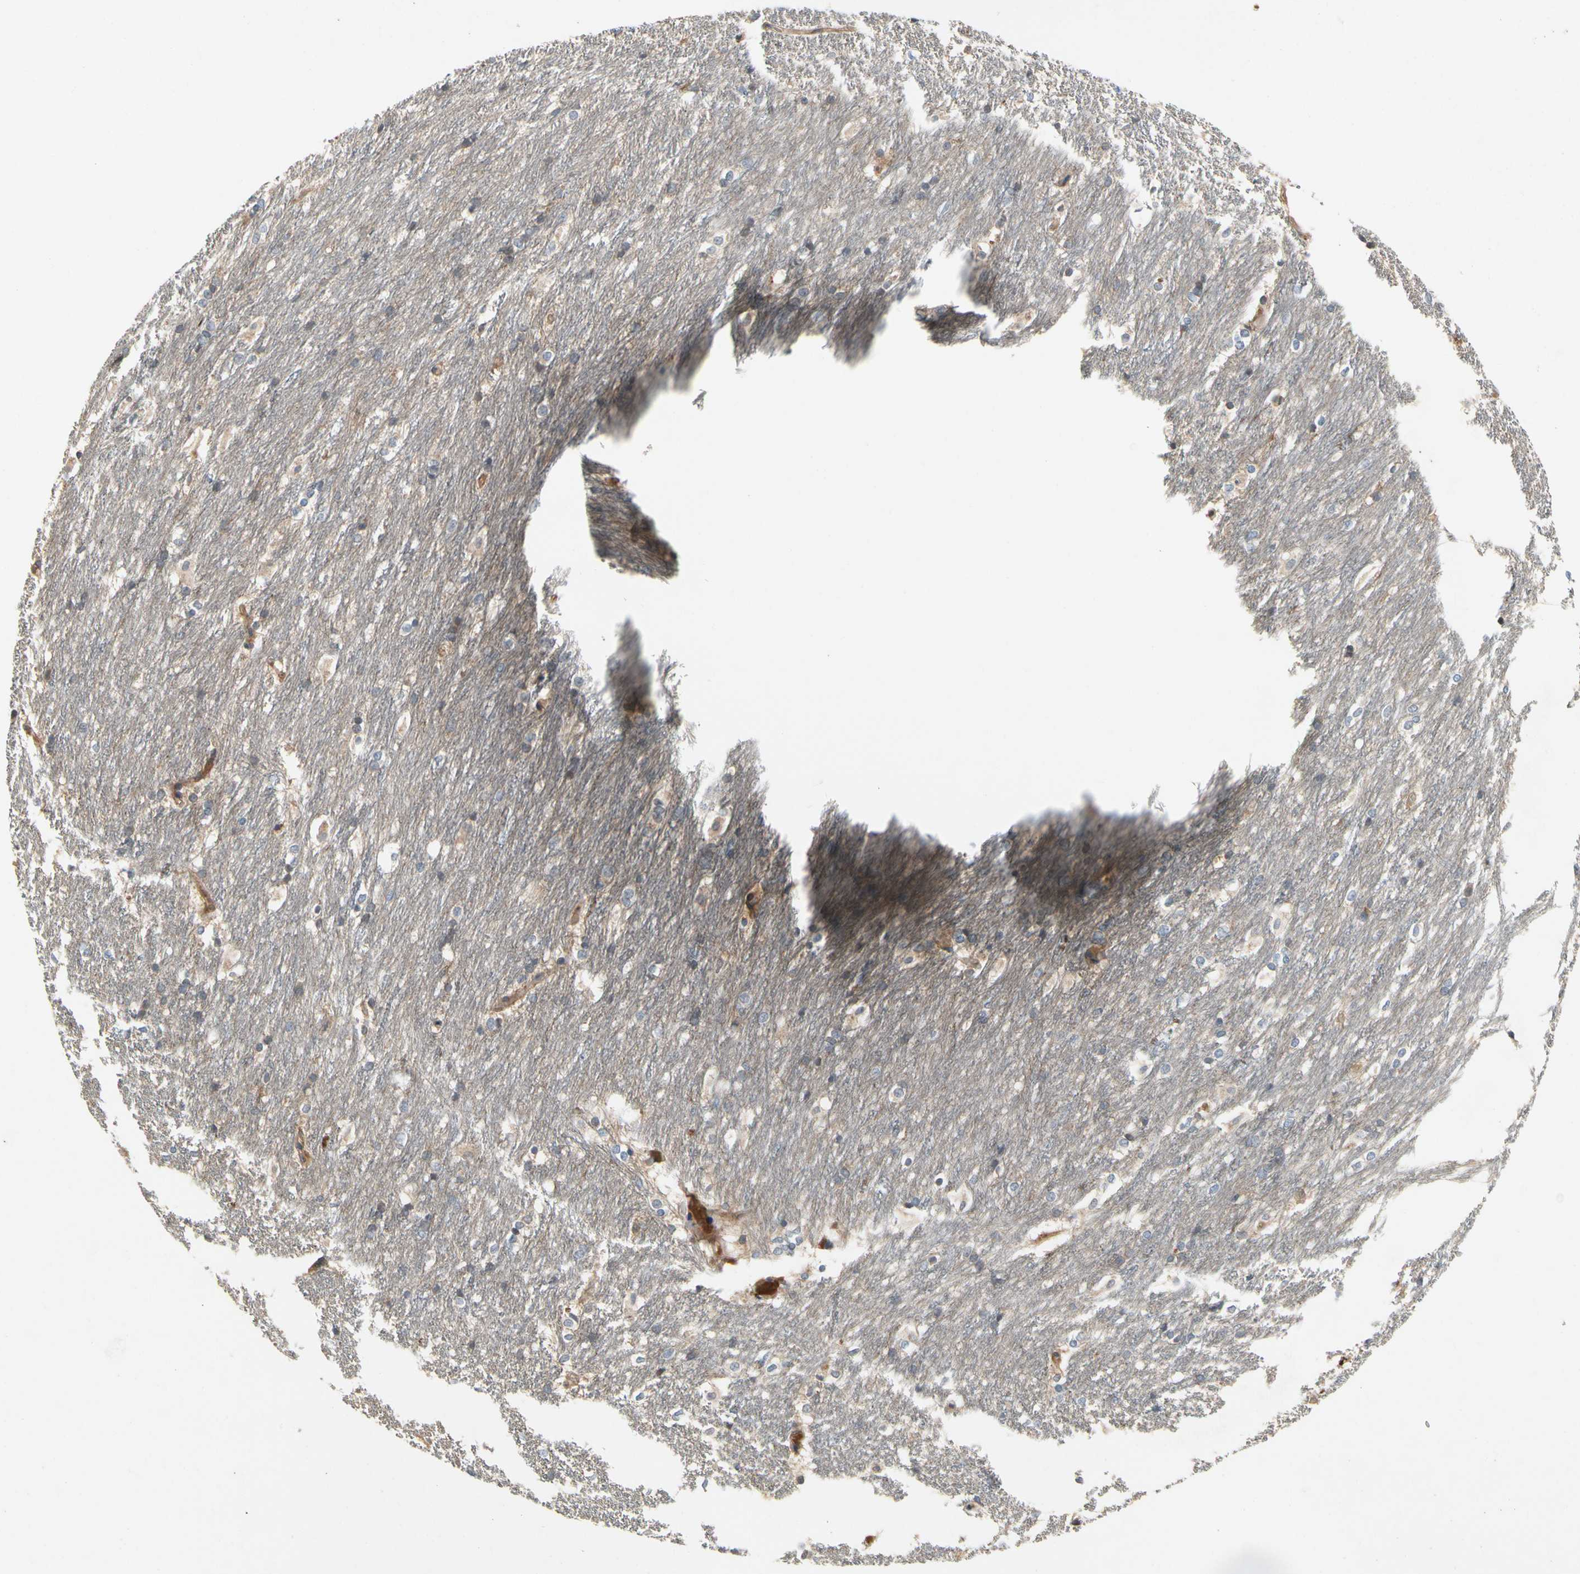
{"staining": {"intensity": "negative", "quantity": "none", "location": "none"}, "tissue": "caudate", "cell_type": "Glial cells", "image_type": "normal", "snomed": [{"axis": "morphology", "description": "Normal tissue, NOS"}, {"axis": "topography", "description": "Lateral ventricle wall"}], "caption": "There is no significant positivity in glial cells of caudate. (Stains: DAB immunohistochemistry (IHC) with hematoxylin counter stain, Microscopy: brightfield microscopy at high magnification).", "gene": "CRTAC1", "patient": {"sex": "female", "age": 19}}